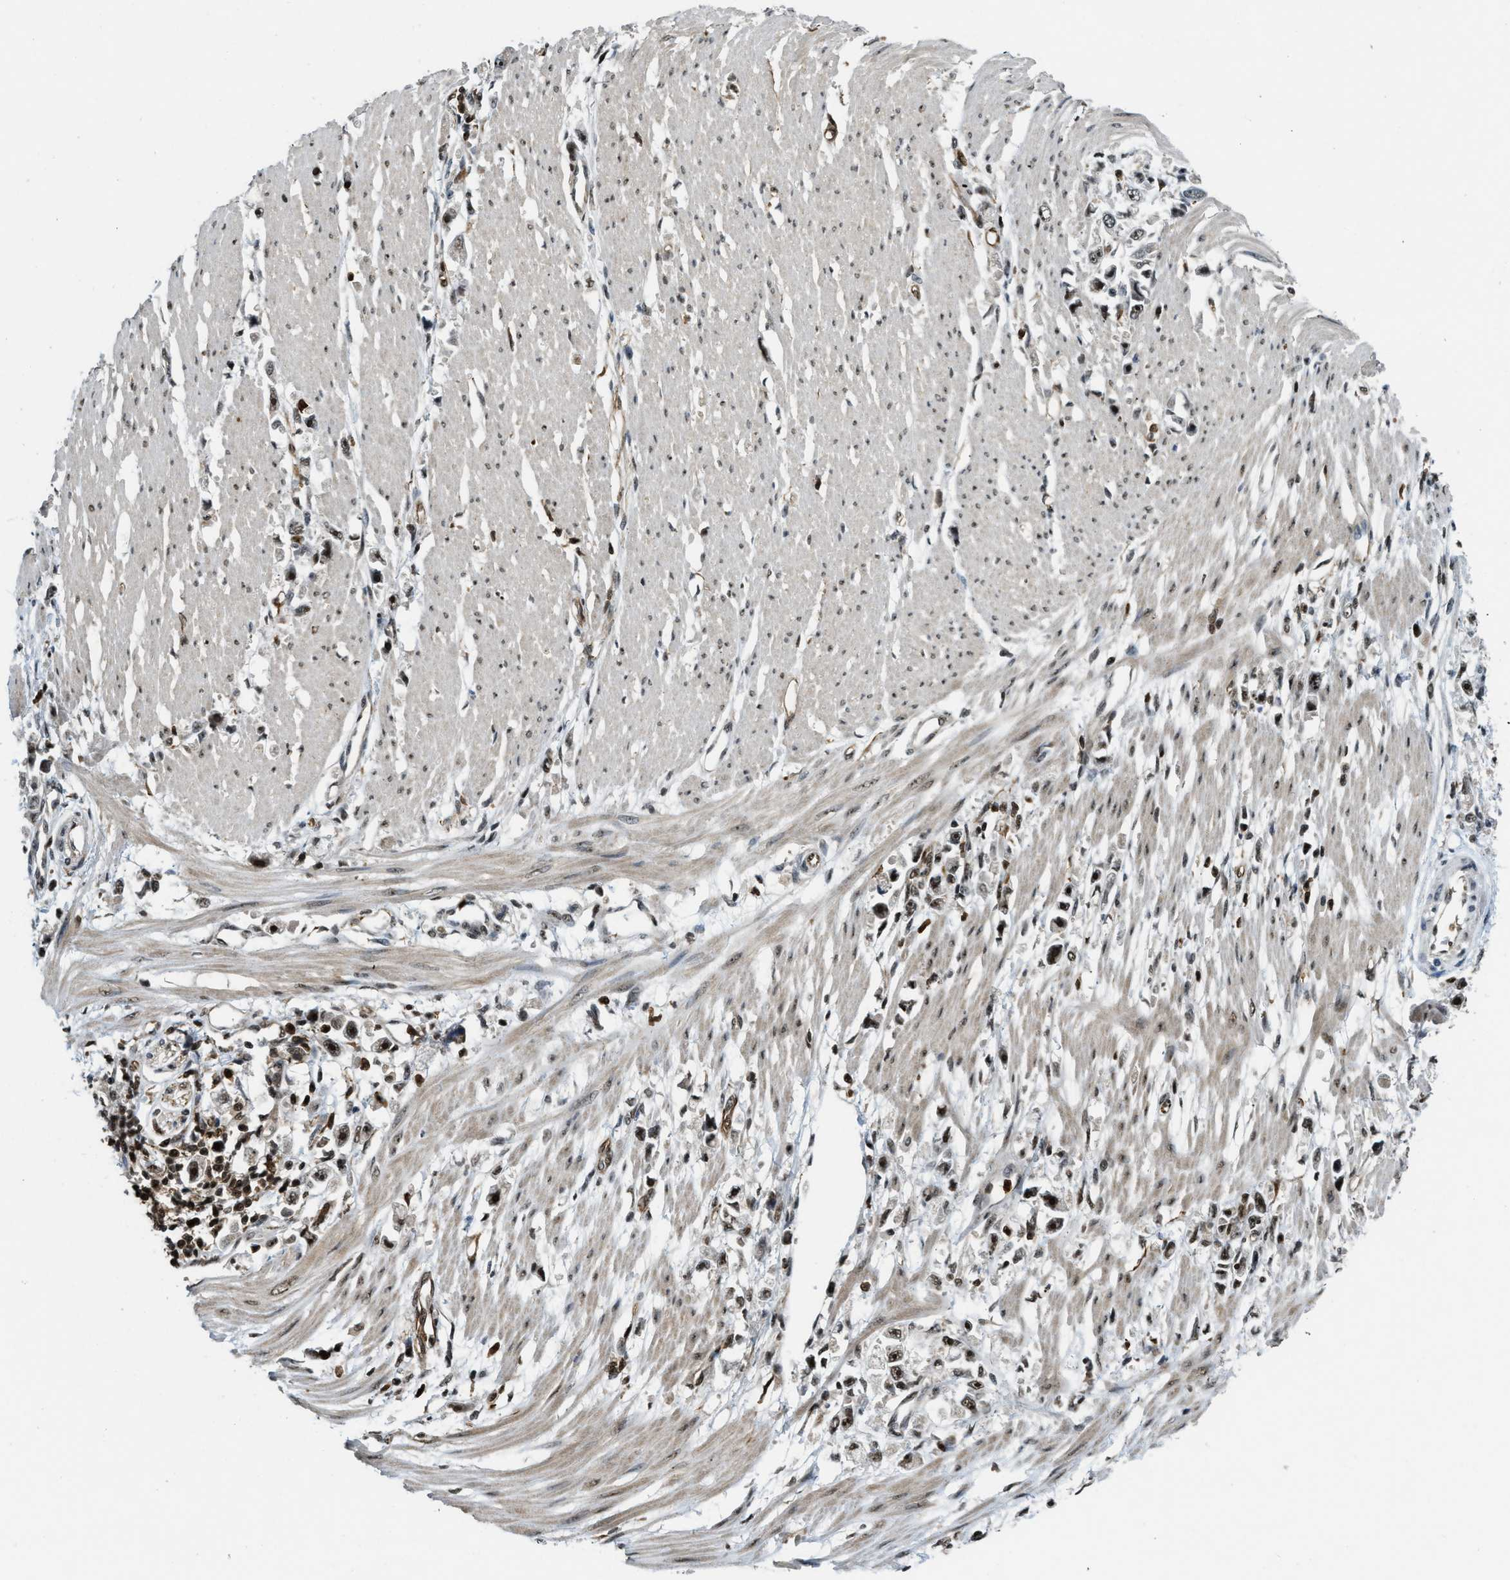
{"staining": {"intensity": "moderate", "quantity": ">75%", "location": "nuclear"}, "tissue": "stomach cancer", "cell_type": "Tumor cells", "image_type": "cancer", "snomed": [{"axis": "morphology", "description": "Adenocarcinoma, NOS"}, {"axis": "topography", "description": "Stomach"}], "caption": "Moderate nuclear protein positivity is seen in approximately >75% of tumor cells in stomach cancer (adenocarcinoma).", "gene": "E2F1", "patient": {"sex": "female", "age": 59}}